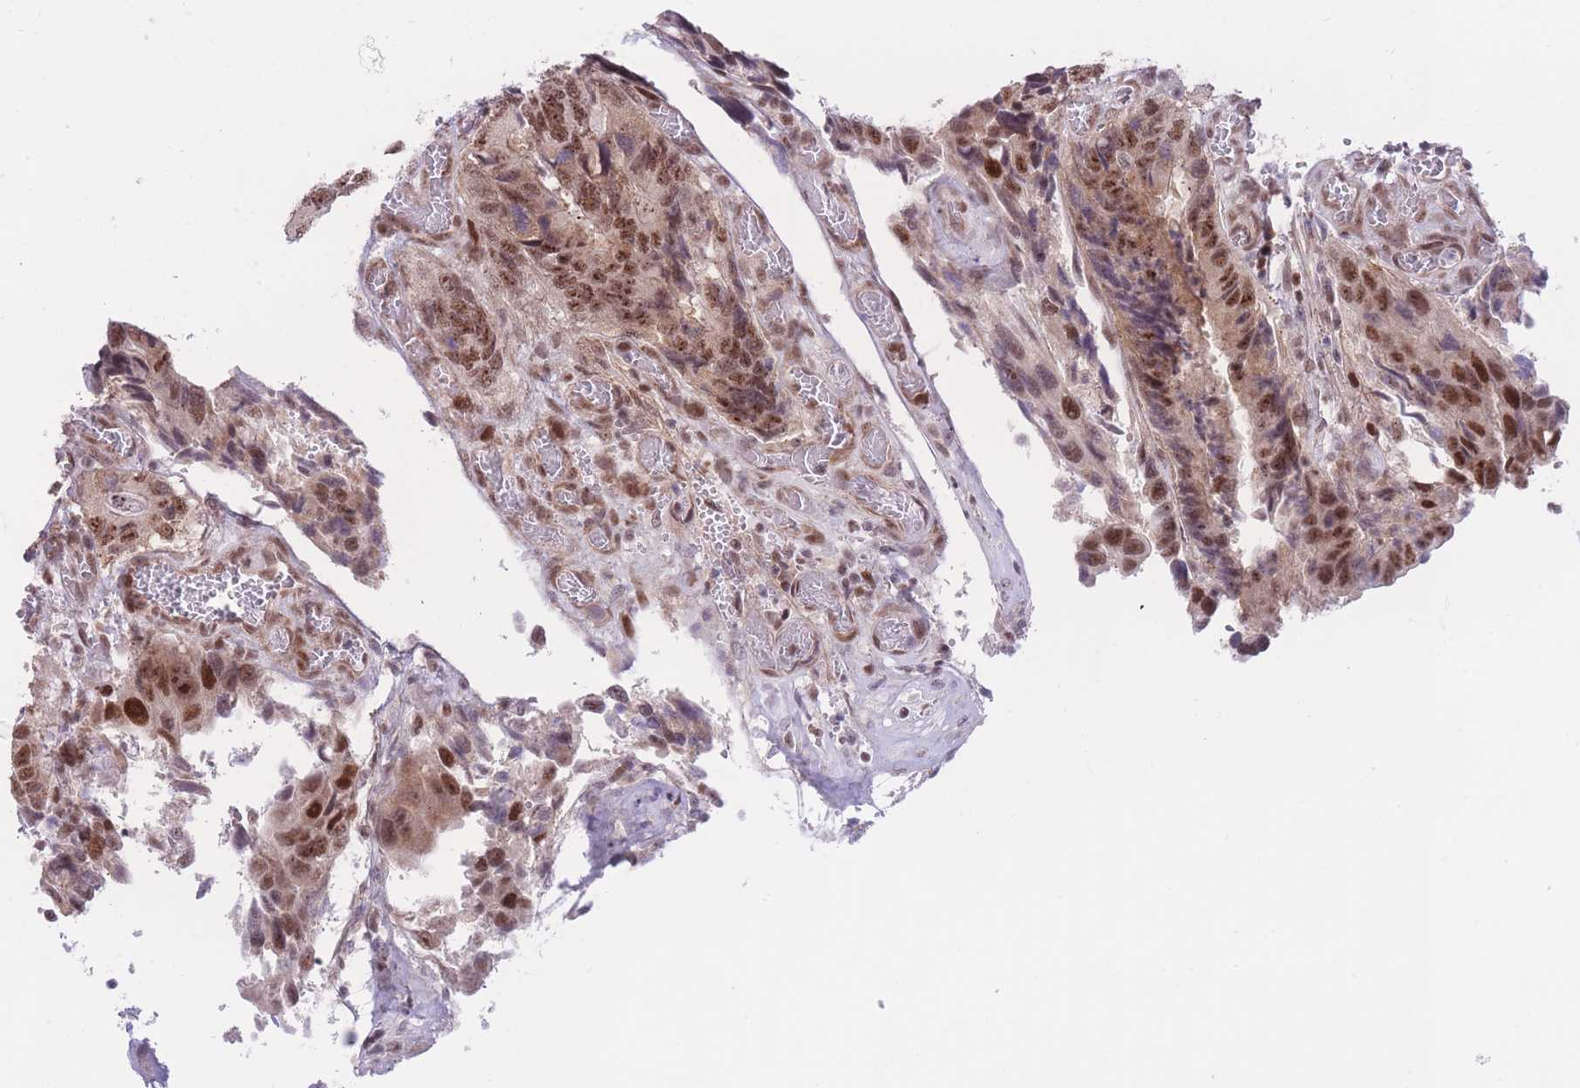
{"staining": {"intensity": "moderate", "quantity": ">75%", "location": "nuclear"}, "tissue": "colorectal cancer", "cell_type": "Tumor cells", "image_type": "cancer", "snomed": [{"axis": "morphology", "description": "Adenocarcinoma, NOS"}, {"axis": "topography", "description": "Colon"}], "caption": "The image exhibits staining of adenocarcinoma (colorectal), revealing moderate nuclear protein expression (brown color) within tumor cells.", "gene": "PCIF1", "patient": {"sex": "male", "age": 84}}